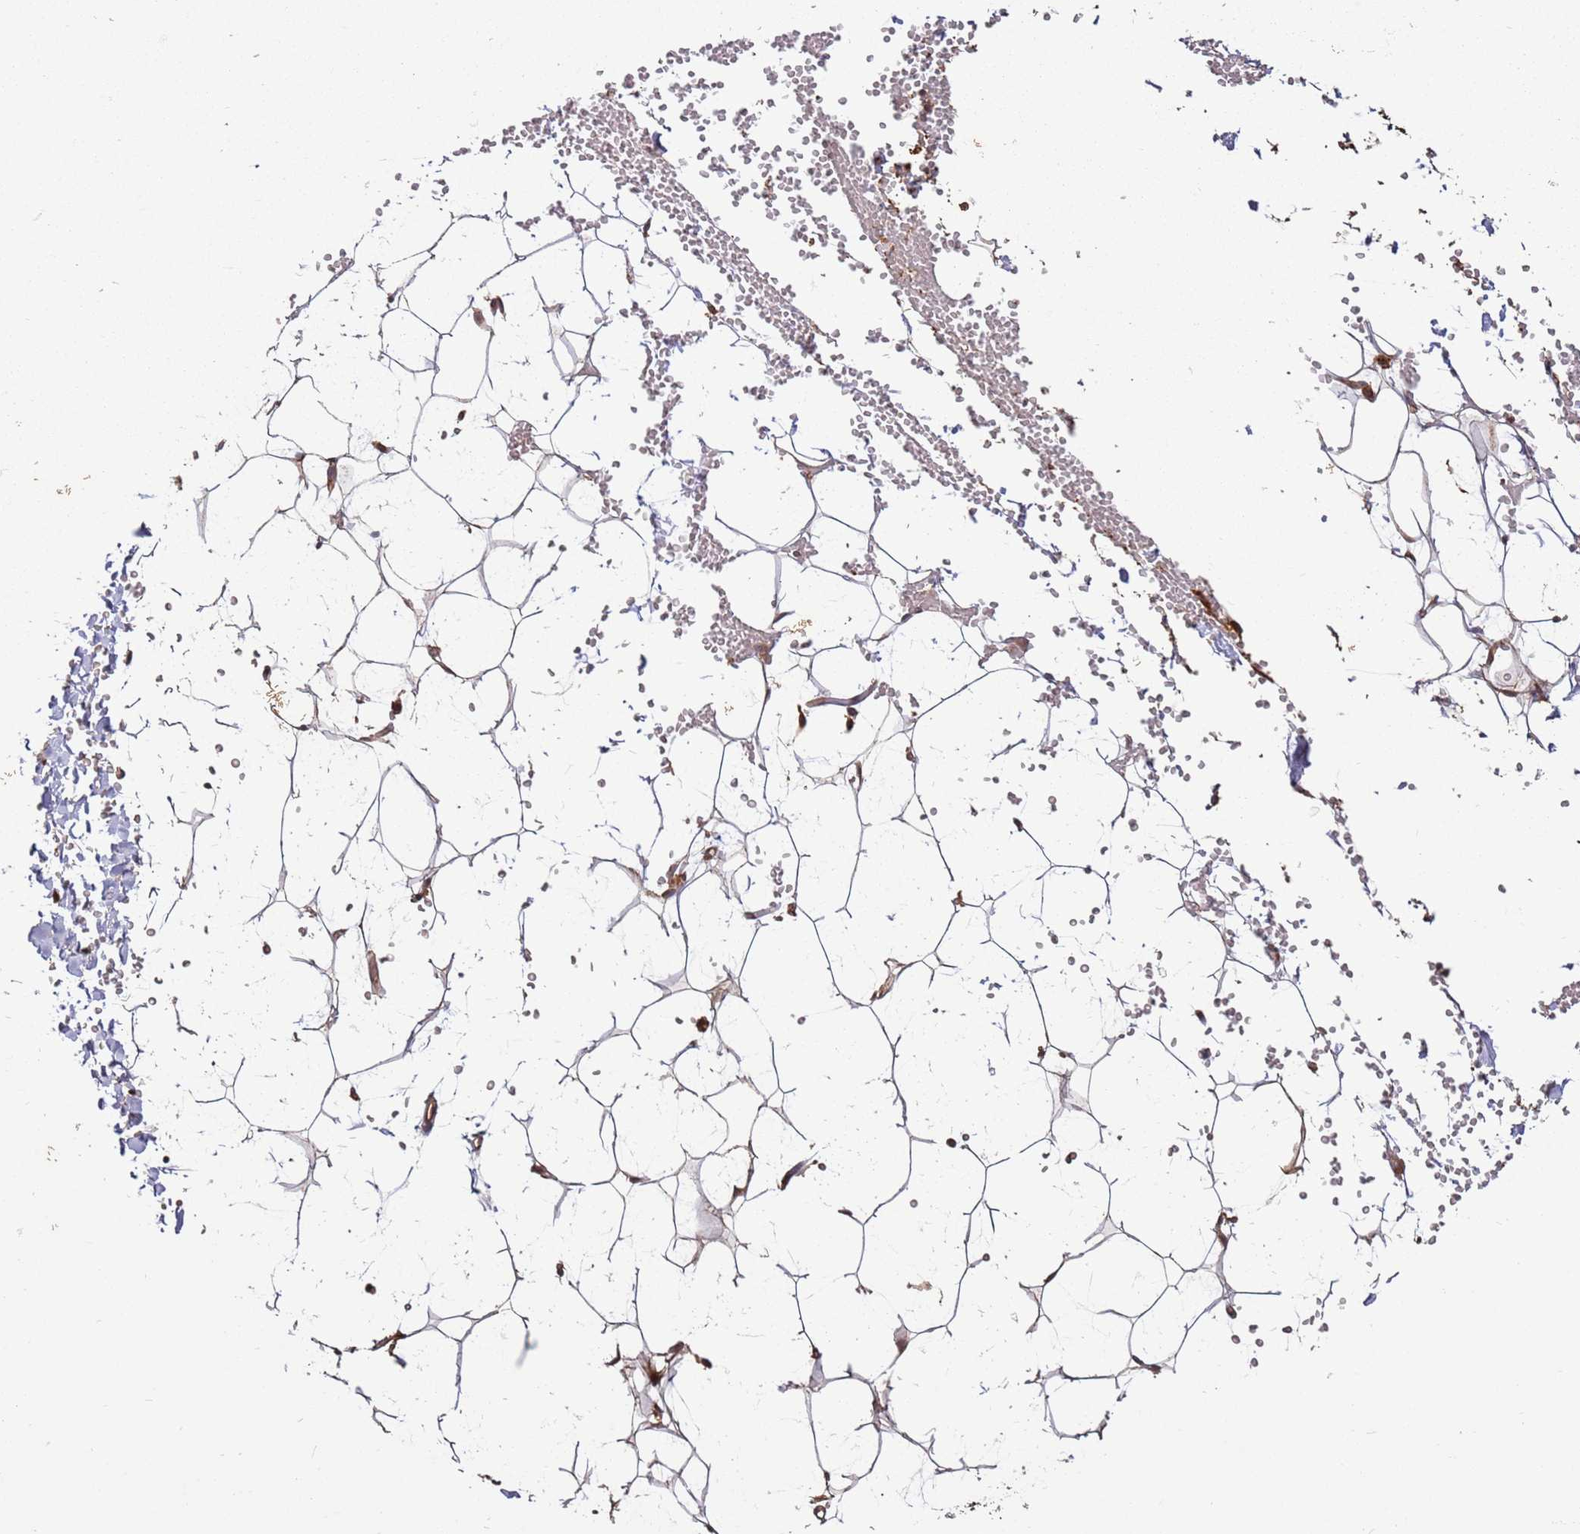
{"staining": {"intensity": "moderate", "quantity": ">75%", "location": "cytoplasmic/membranous"}, "tissue": "adipose tissue", "cell_type": "Adipocytes", "image_type": "normal", "snomed": [{"axis": "morphology", "description": "Normal tissue, NOS"}, {"axis": "topography", "description": "Breast"}], "caption": "This is a photomicrograph of IHC staining of normal adipose tissue, which shows moderate expression in the cytoplasmic/membranous of adipocytes.", "gene": "ACVR2A", "patient": {"sex": "female", "age": 23}}